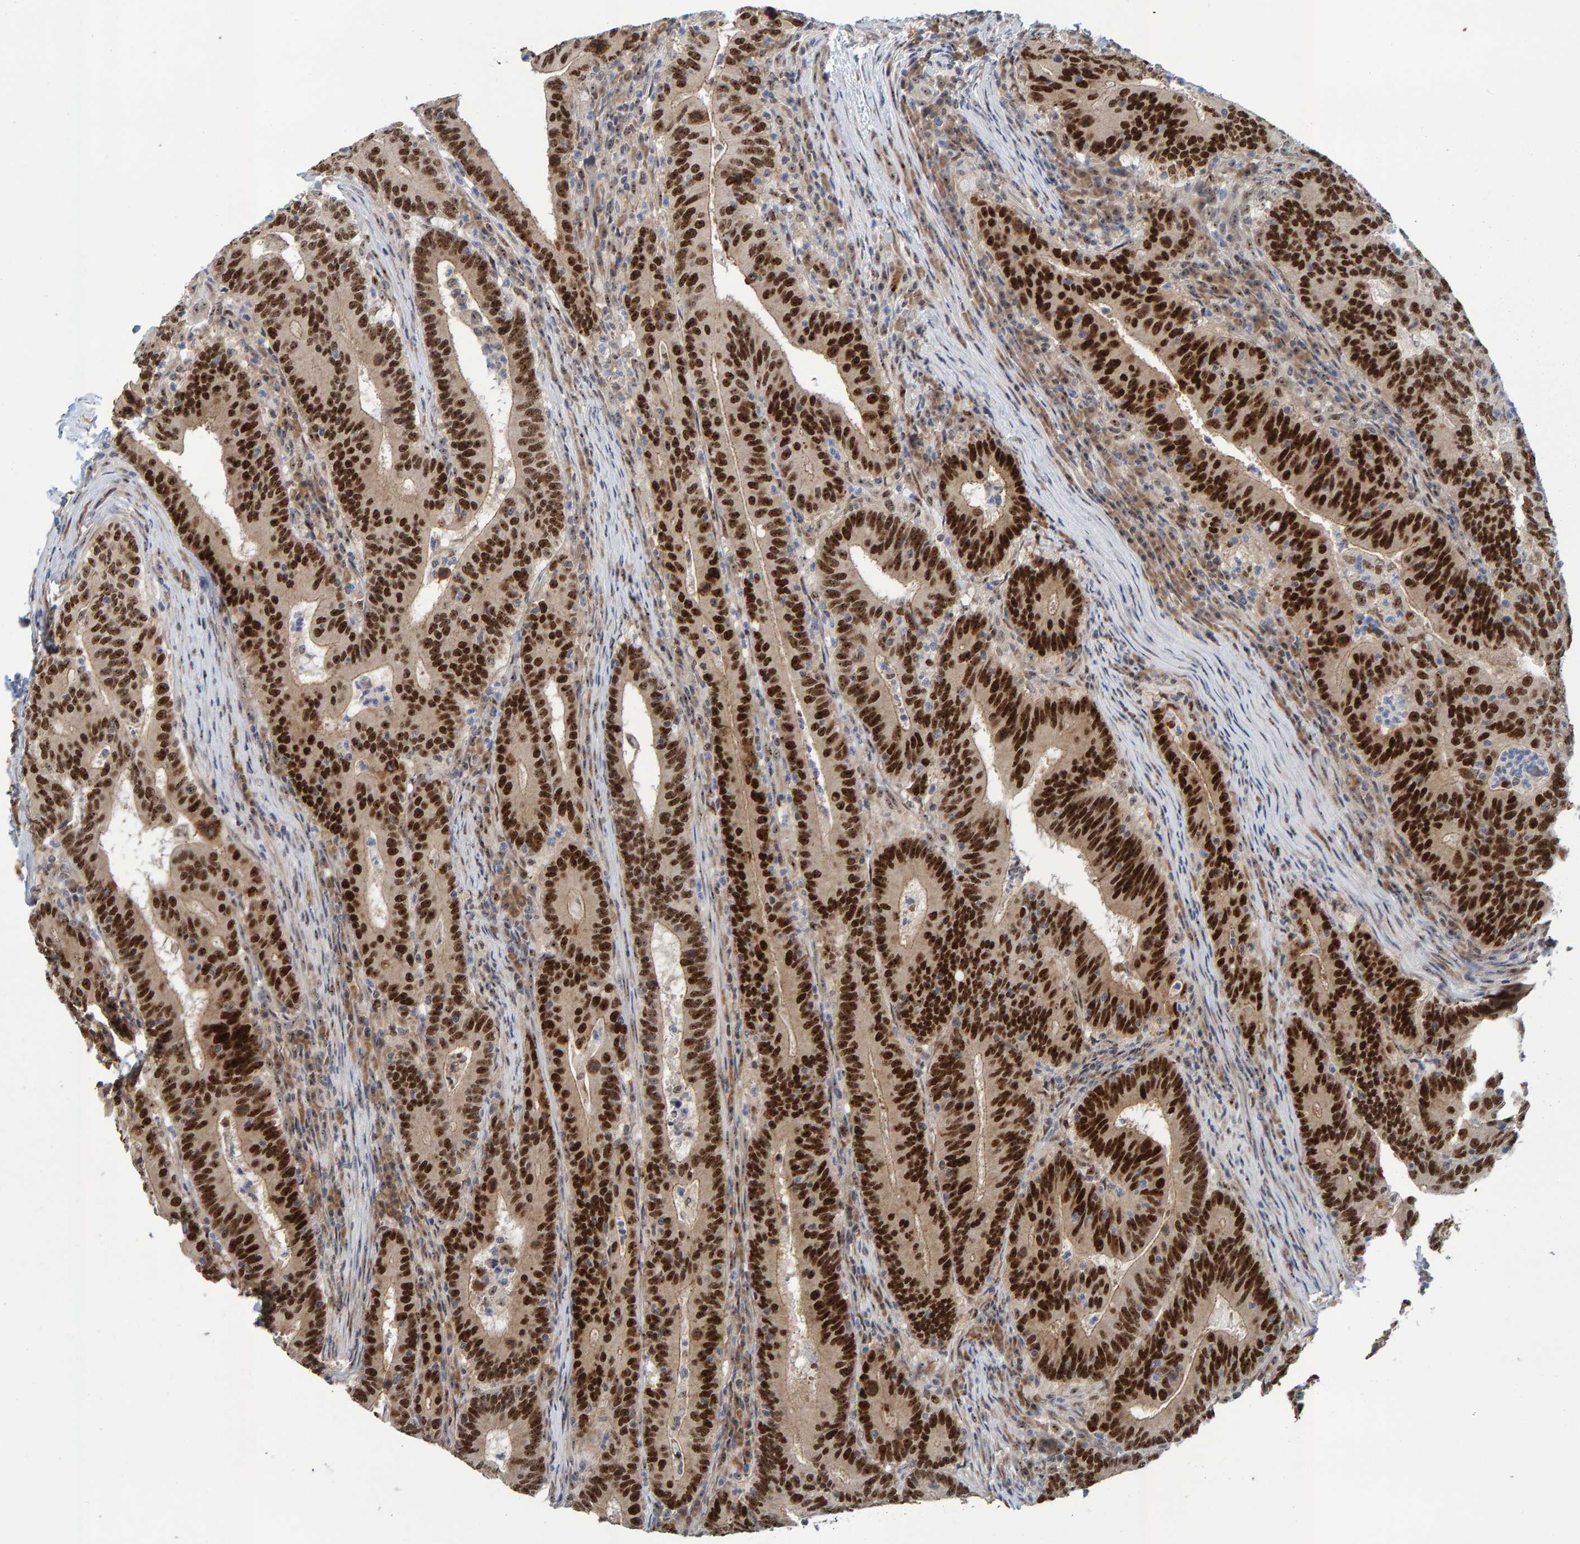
{"staining": {"intensity": "strong", "quantity": ">75%", "location": "nuclear"}, "tissue": "colorectal cancer", "cell_type": "Tumor cells", "image_type": "cancer", "snomed": [{"axis": "morphology", "description": "Adenocarcinoma, NOS"}, {"axis": "topography", "description": "Colon"}], "caption": "Colorectal adenocarcinoma stained with a brown dye demonstrates strong nuclear positive expression in approximately >75% of tumor cells.", "gene": "POLR1E", "patient": {"sex": "female", "age": 66}}